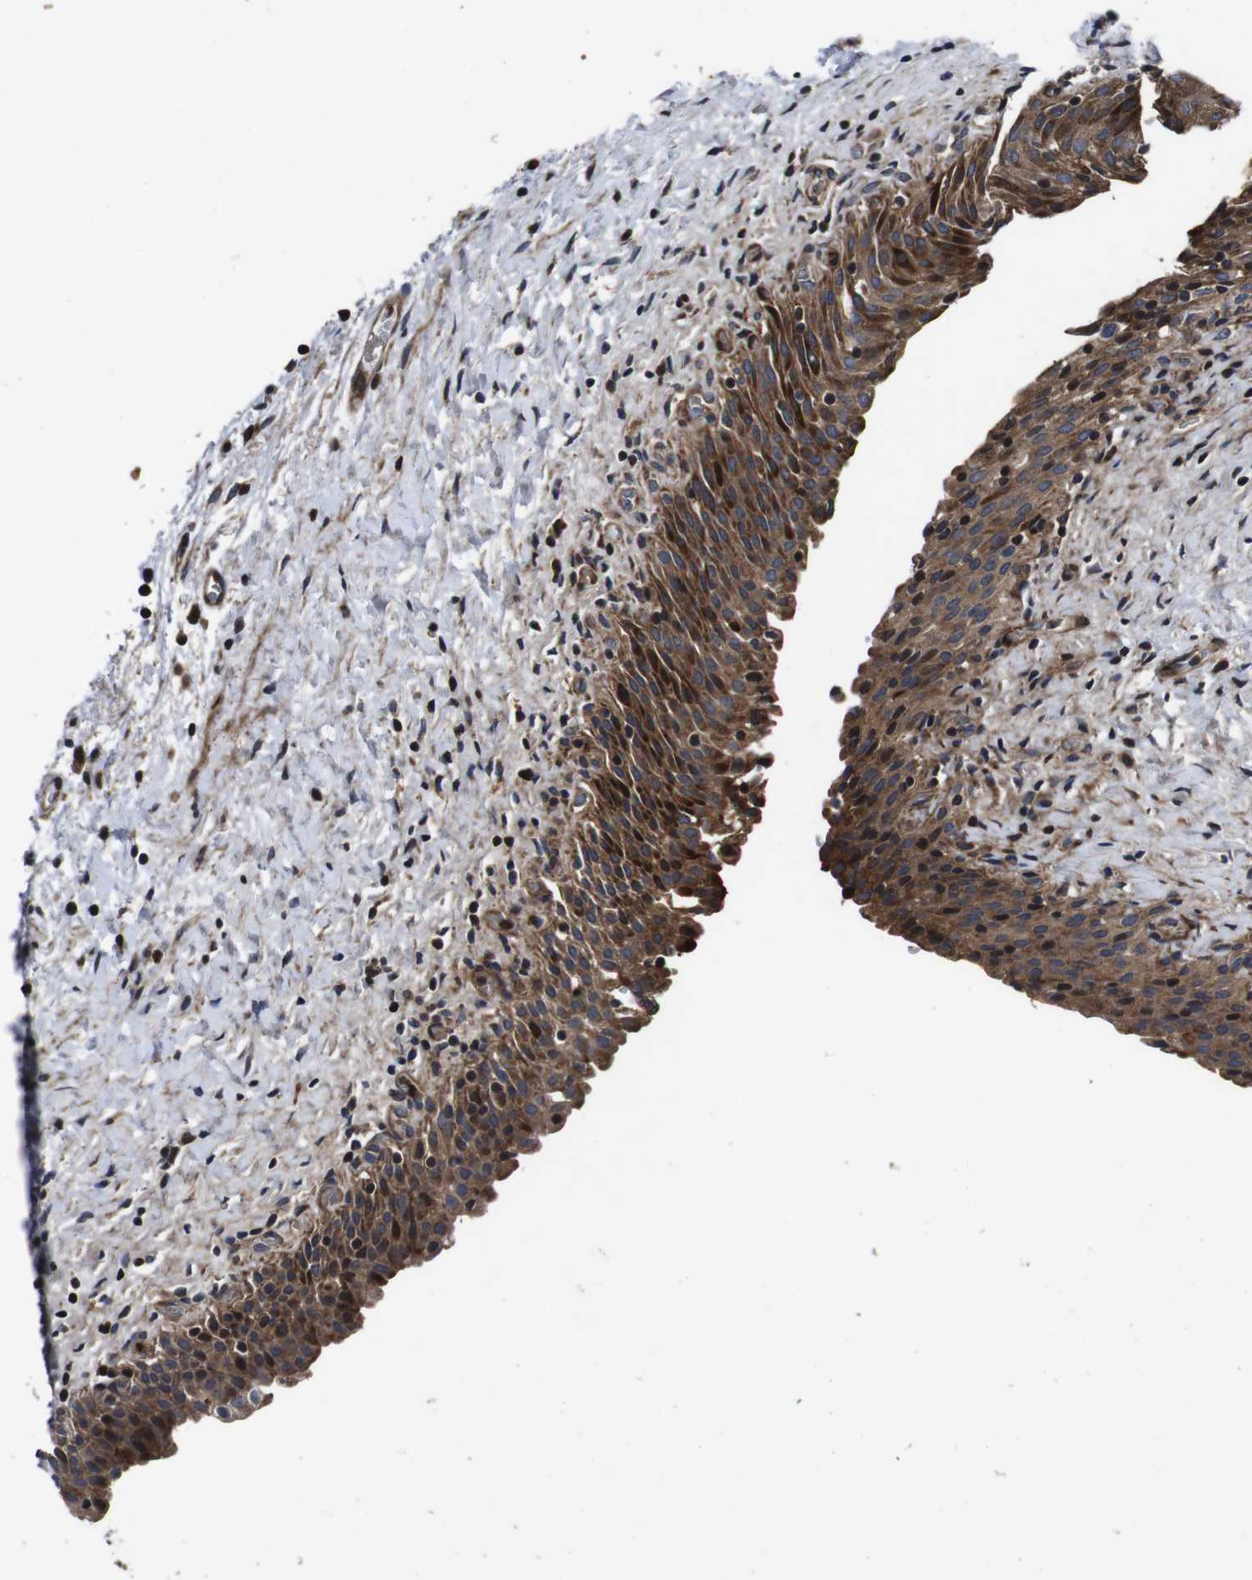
{"staining": {"intensity": "moderate", "quantity": ">75%", "location": "cytoplasmic/membranous,nuclear"}, "tissue": "urinary bladder", "cell_type": "Urothelial cells", "image_type": "normal", "snomed": [{"axis": "morphology", "description": "Normal tissue, NOS"}, {"axis": "topography", "description": "Urinary bladder"}], "caption": "This is a micrograph of IHC staining of benign urinary bladder, which shows moderate expression in the cytoplasmic/membranous,nuclear of urothelial cells.", "gene": "SMYD3", "patient": {"sex": "male", "age": 51}}